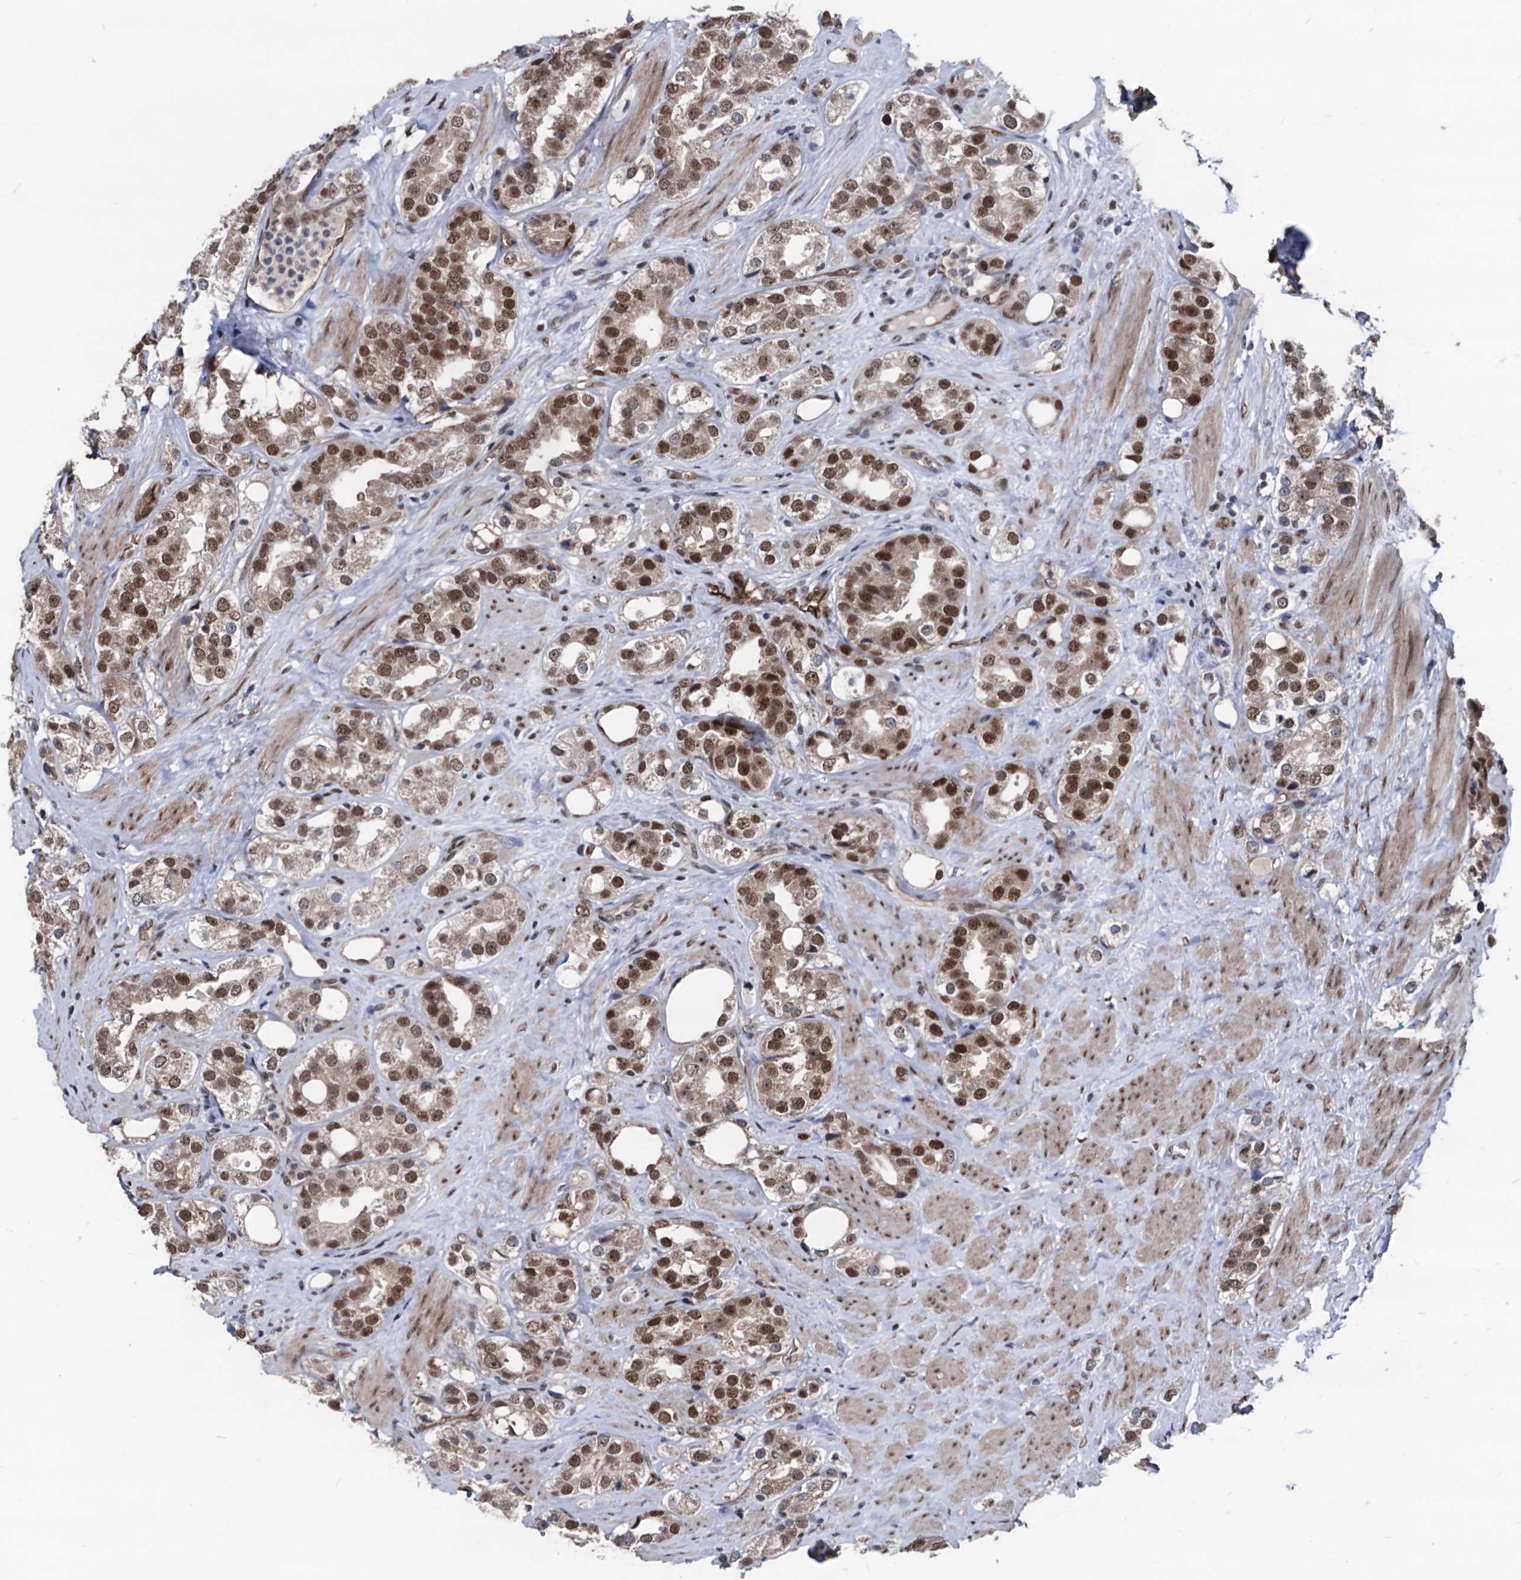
{"staining": {"intensity": "moderate", "quantity": ">75%", "location": "nuclear"}, "tissue": "prostate cancer", "cell_type": "Tumor cells", "image_type": "cancer", "snomed": [{"axis": "morphology", "description": "Adenocarcinoma, NOS"}, {"axis": "topography", "description": "Prostate"}], "caption": "Adenocarcinoma (prostate) stained with a protein marker displays moderate staining in tumor cells.", "gene": "GALNT11", "patient": {"sex": "male", "age": 79}}